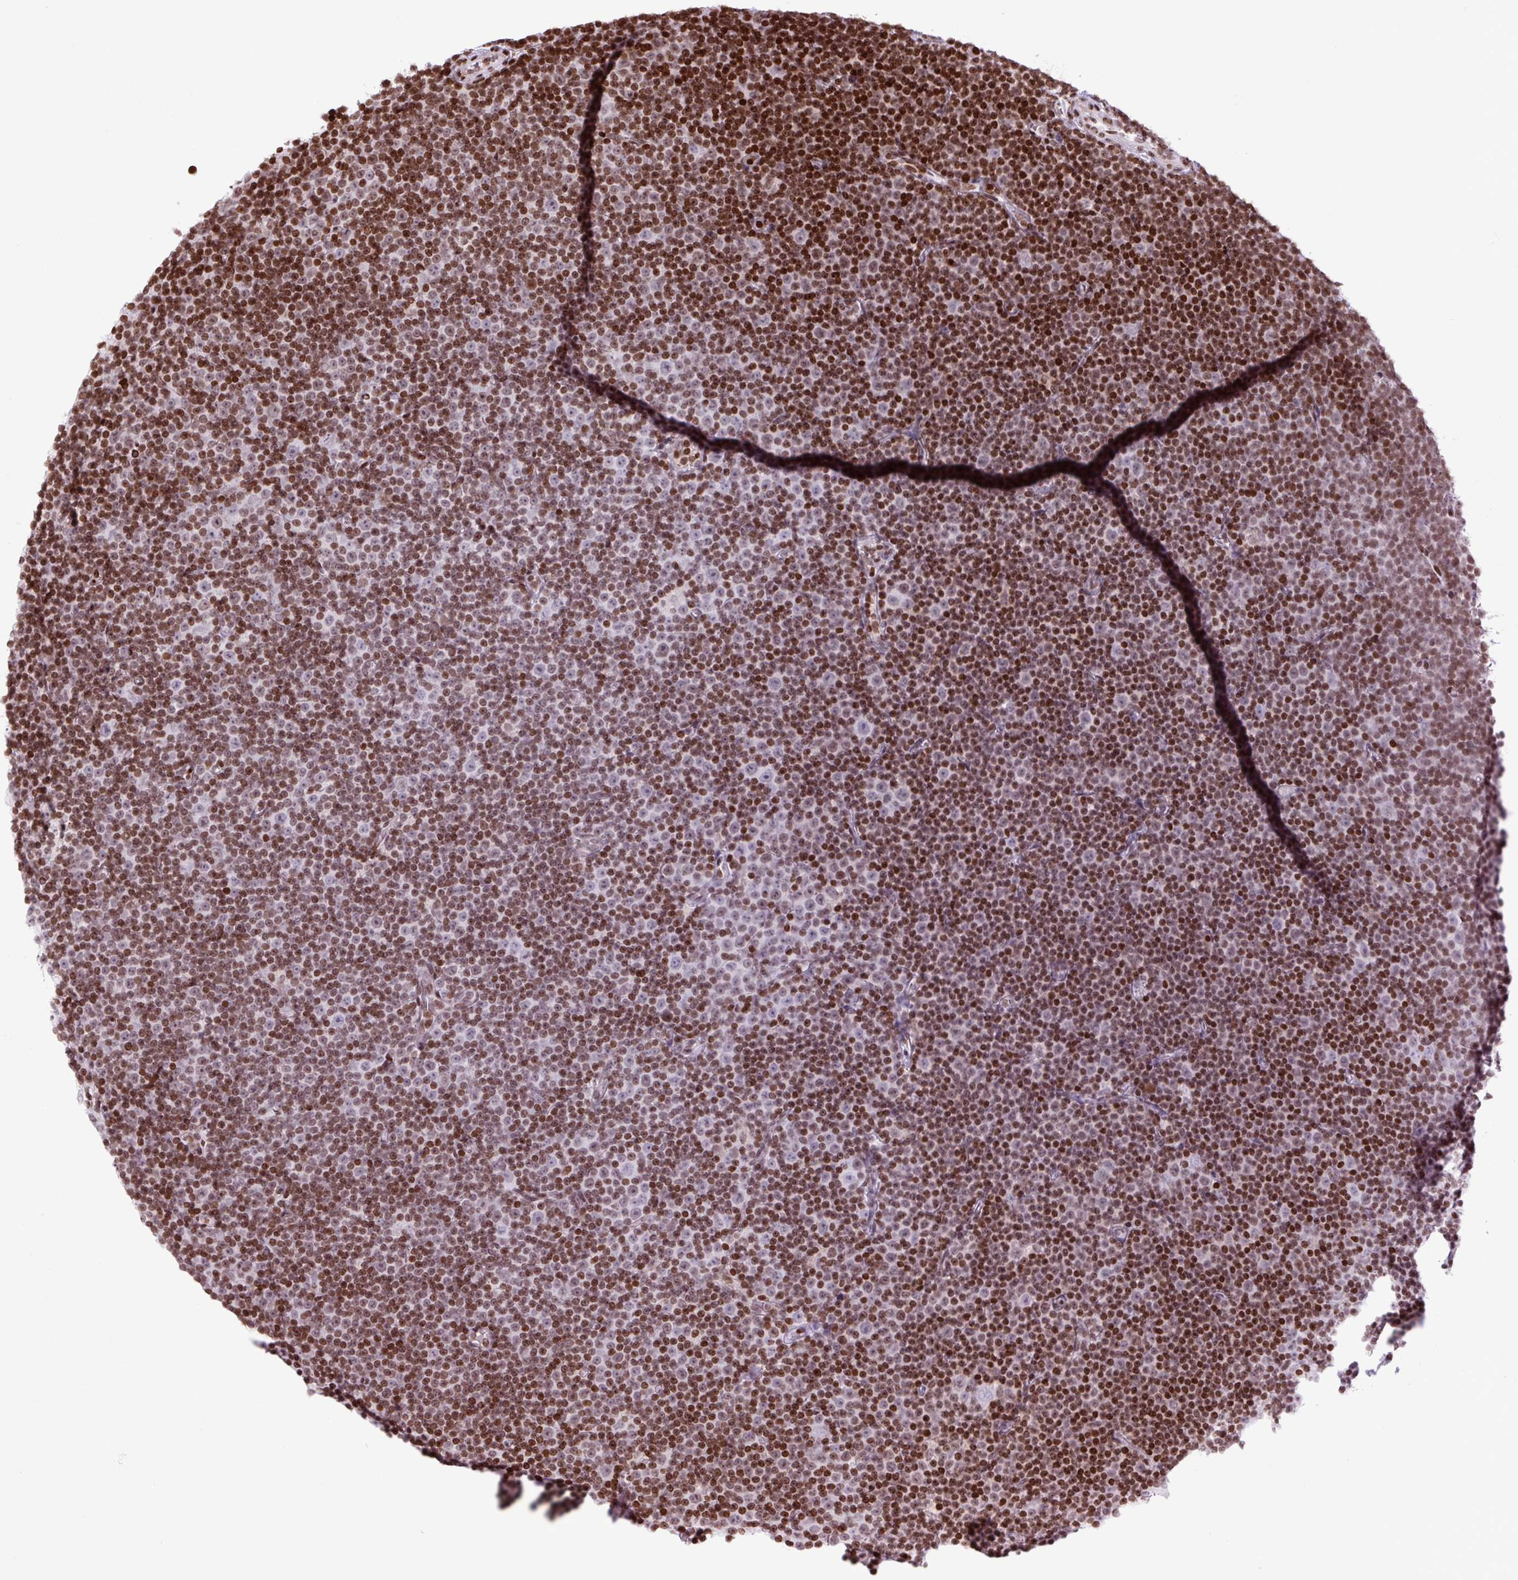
{"staining": {"intensity": "strong", "quantity": ">75%", "location": "nuclear"}, "tissue": "lymphoma", "cell_type": "Tumor cells", "image_type": "cancer", "snomed": [{"axis": "morphology", "description": "Malignant lymphoma, non-Hodgkin's type, Low grade"}, {"axis": "topography", "description": "Lymph node"}], "caption": "This is an image of immunohistochemistry (IHC) staining of low-grade malignant lymphoma, non-Hodgkin's type, which shows strong positivity in the nuclear of tumor cells.", "gene": "H1-3", "patient": {"sex": "female", "age": 67}}